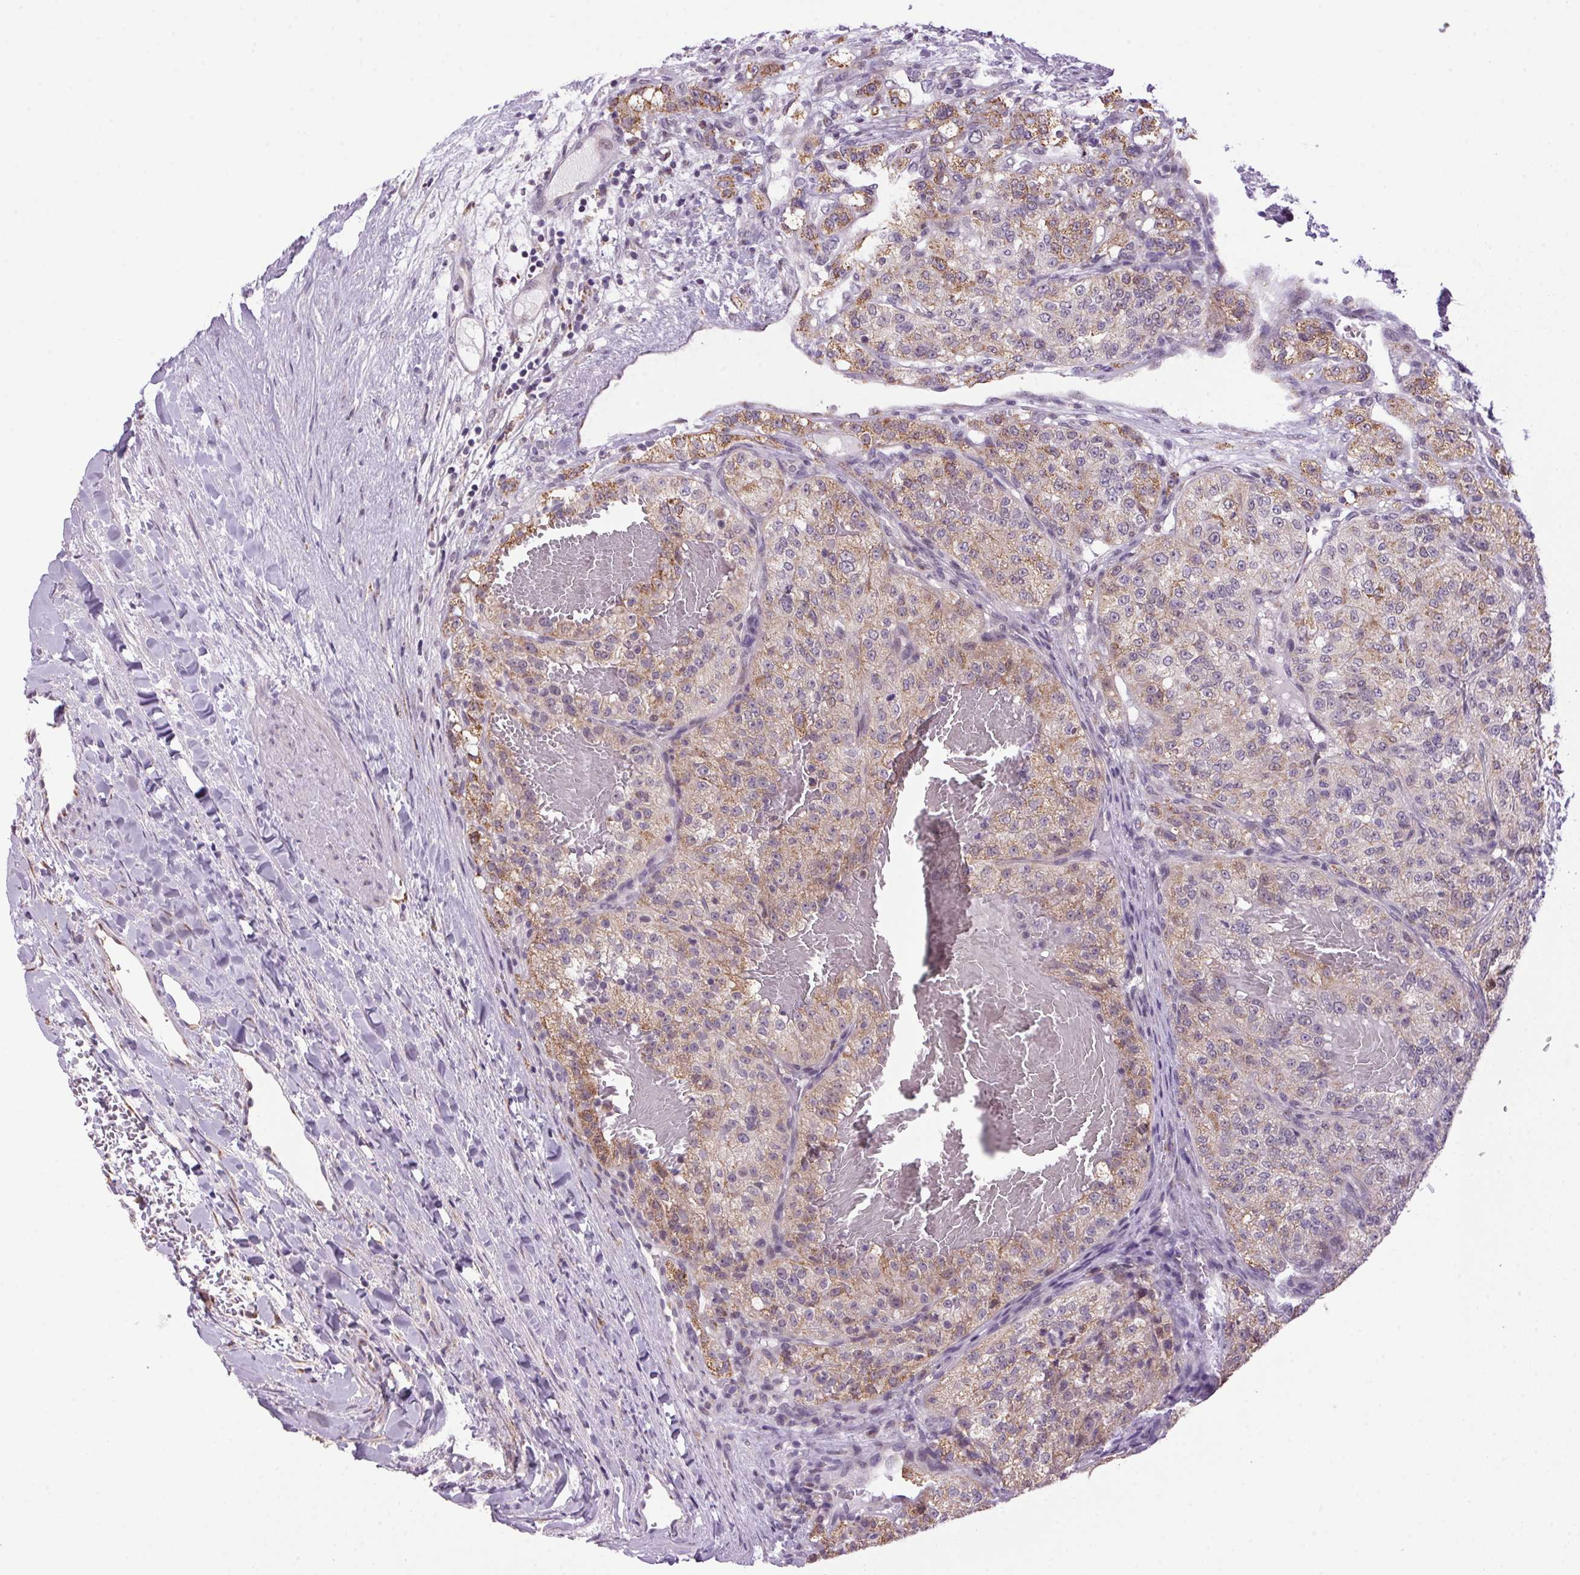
{"staining": {"intensity": "weak", "quantity": ">75%", "location": "cytoplasmic/membranous"}, "tissue": "renal cancer", "cell_type": "Tumor cells", "image_type": "cancer", "snomed": [{"axis": "morphology", "description": "Adenocarcinoma, NOS"}, {"axis": "topography", "description": "Kidney"}], "caption": "Renal cancer was stained to show a protein in brown. There is low levels of weak cytoplasmic/membranous staining in about >75% of tumor cells.", "gene": "AKR1E2", "patient": {"sex": "female", "age": 63}}